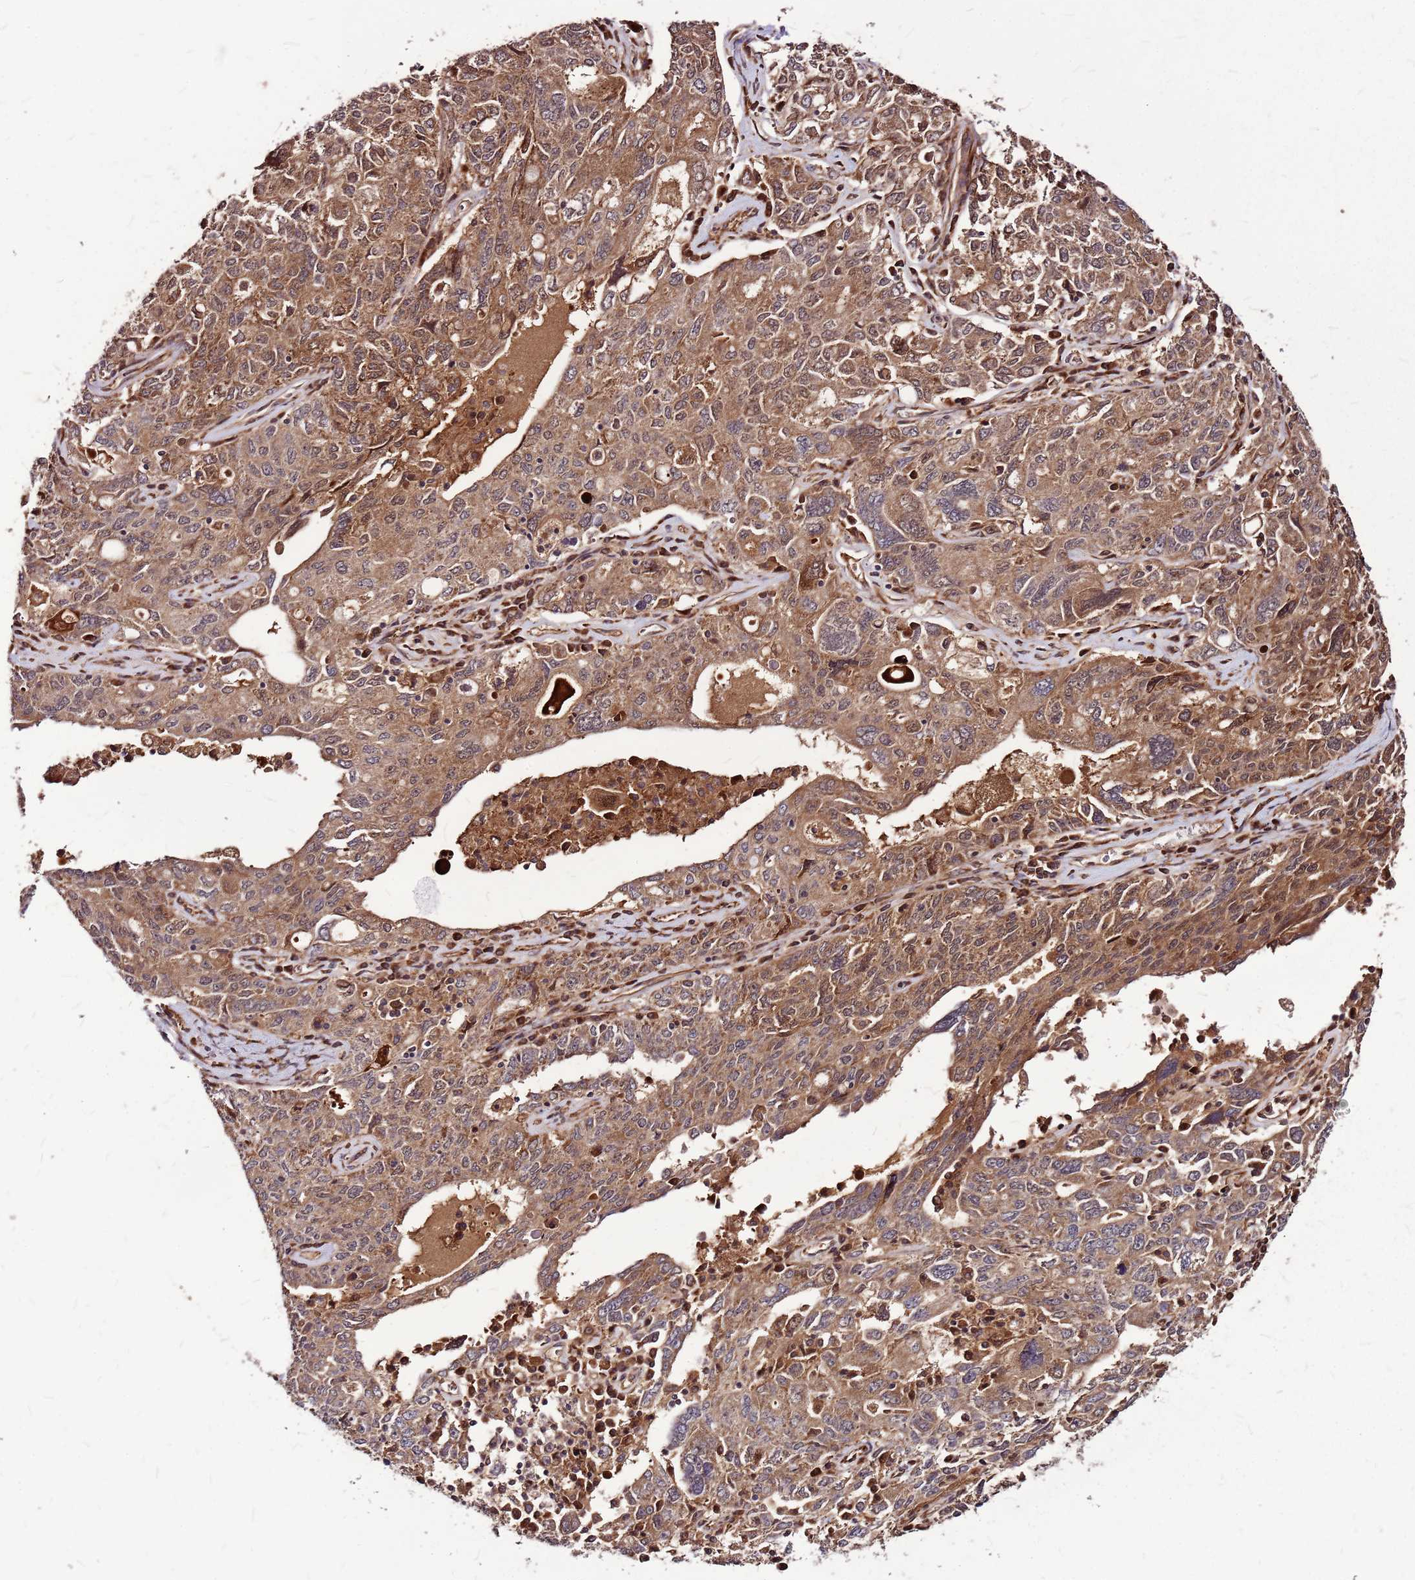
{"staining": {"intensity": "moderate", "quantity": ">75%", "location": "cytoplasmic/membranous"}, "tissue": "ovarian cancer", "cell_type": "Tumor cells", "image_type": "cancer", "snomed": [{"axis": "morphology", "description": "Carcinoma, endometroid"}, {"axis": "topography", "description": "Ovary"}], "caption": "A brown stain highlights moderate cytoplasmic/membranous expression of a protein in ovarian endometroid carcinoma tumor cells.", "gene": "LYPLAL1", "patient": {"sex": "female", "age": 62}}